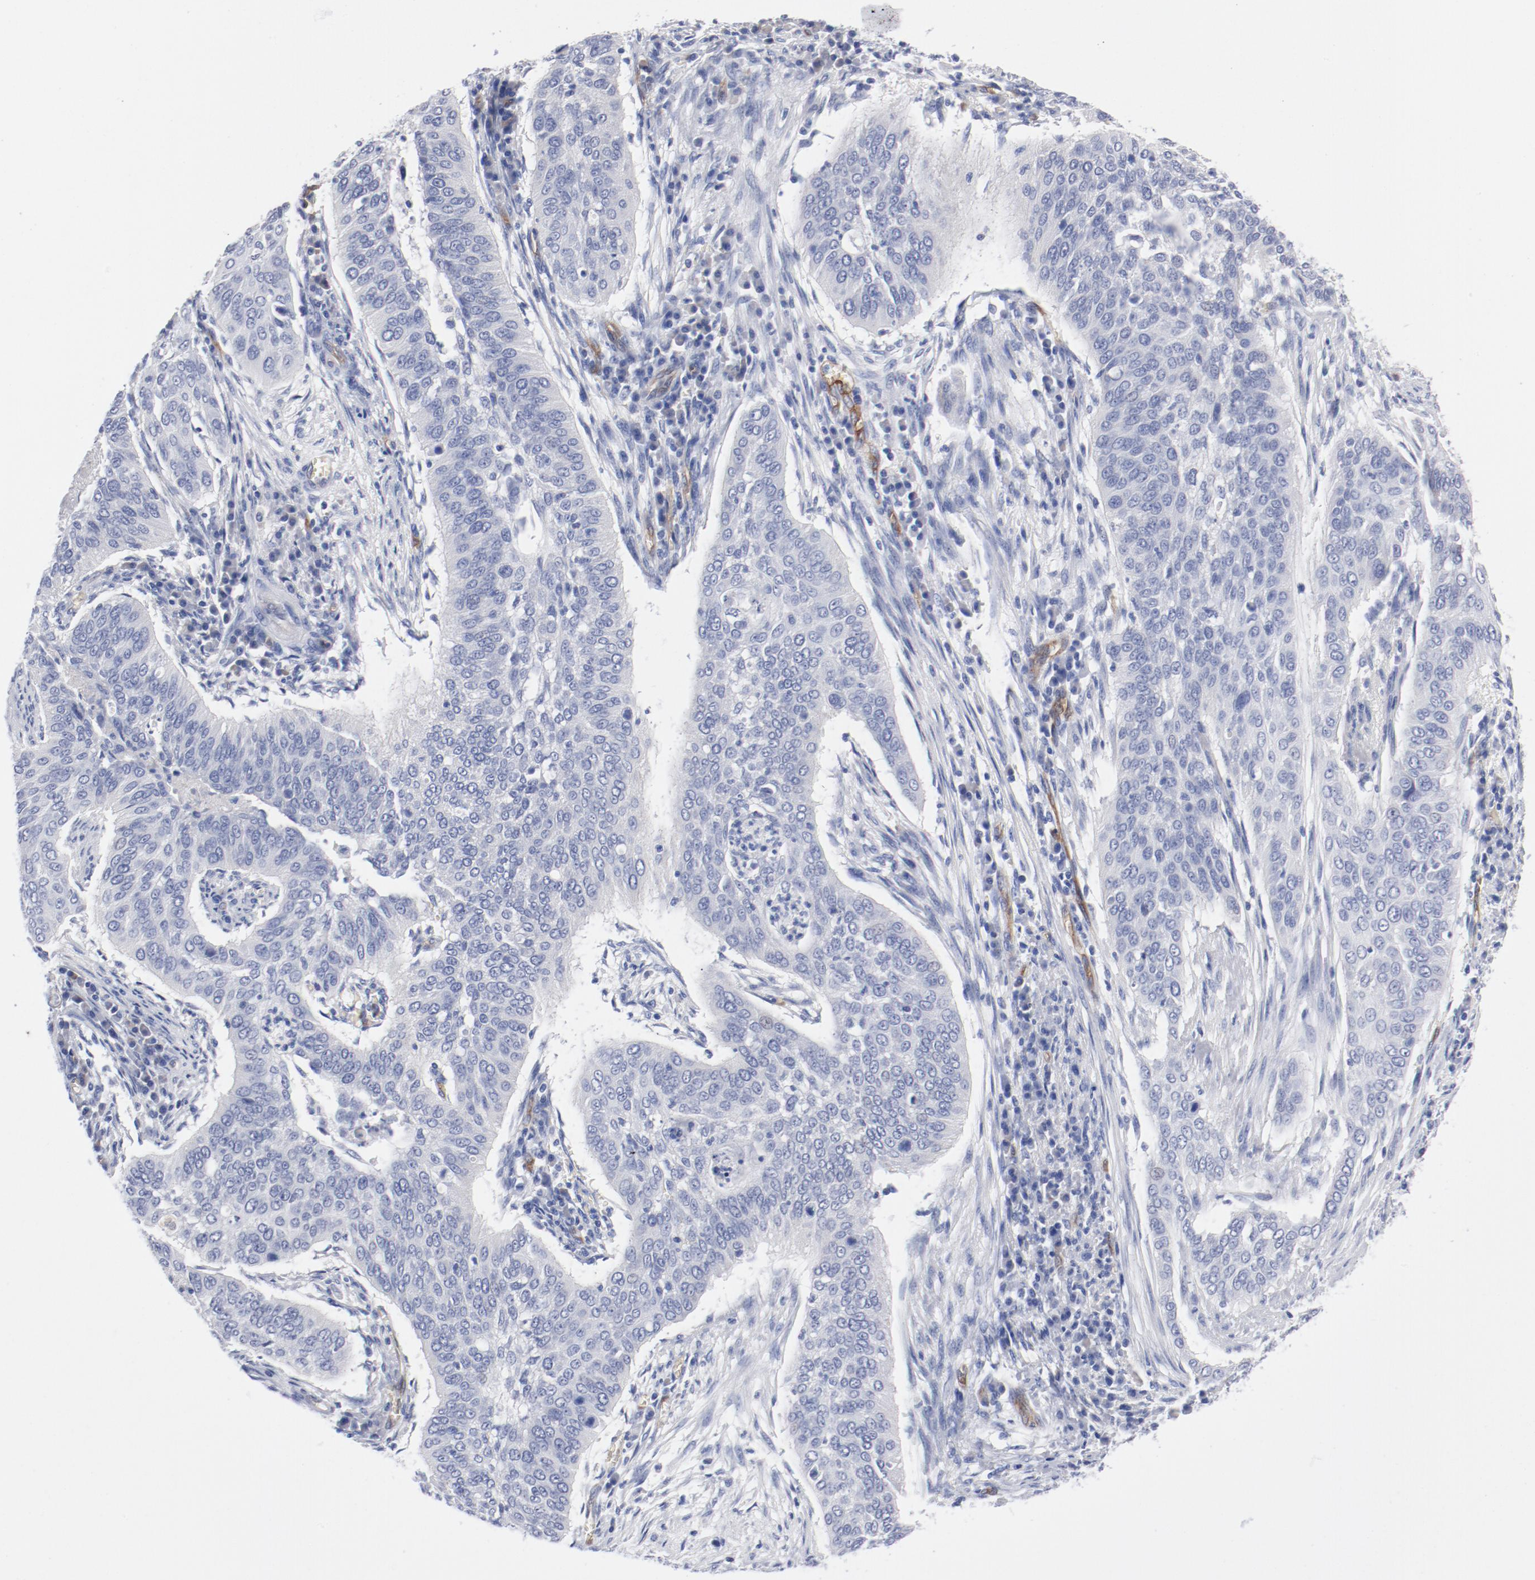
{"staining": {"intensity": "negative", "quantity": "none", "location": "none"}, "tissue": "cervical cancer", "cell_type": "Tumor cells", "image_type": "cancer", "snomed": [{"axis": "morphology", "description": "Squamous cell carcinoma, NOS"}, {"axis": "topography", "description": "Cervix"}], "caption": "Immunohistochemical staining of cervical squamous cell carcinoma displays no significant positivity in tumor cells.", "gene": "SHANK3", "patient": {"sex": "female", "age": 39}}